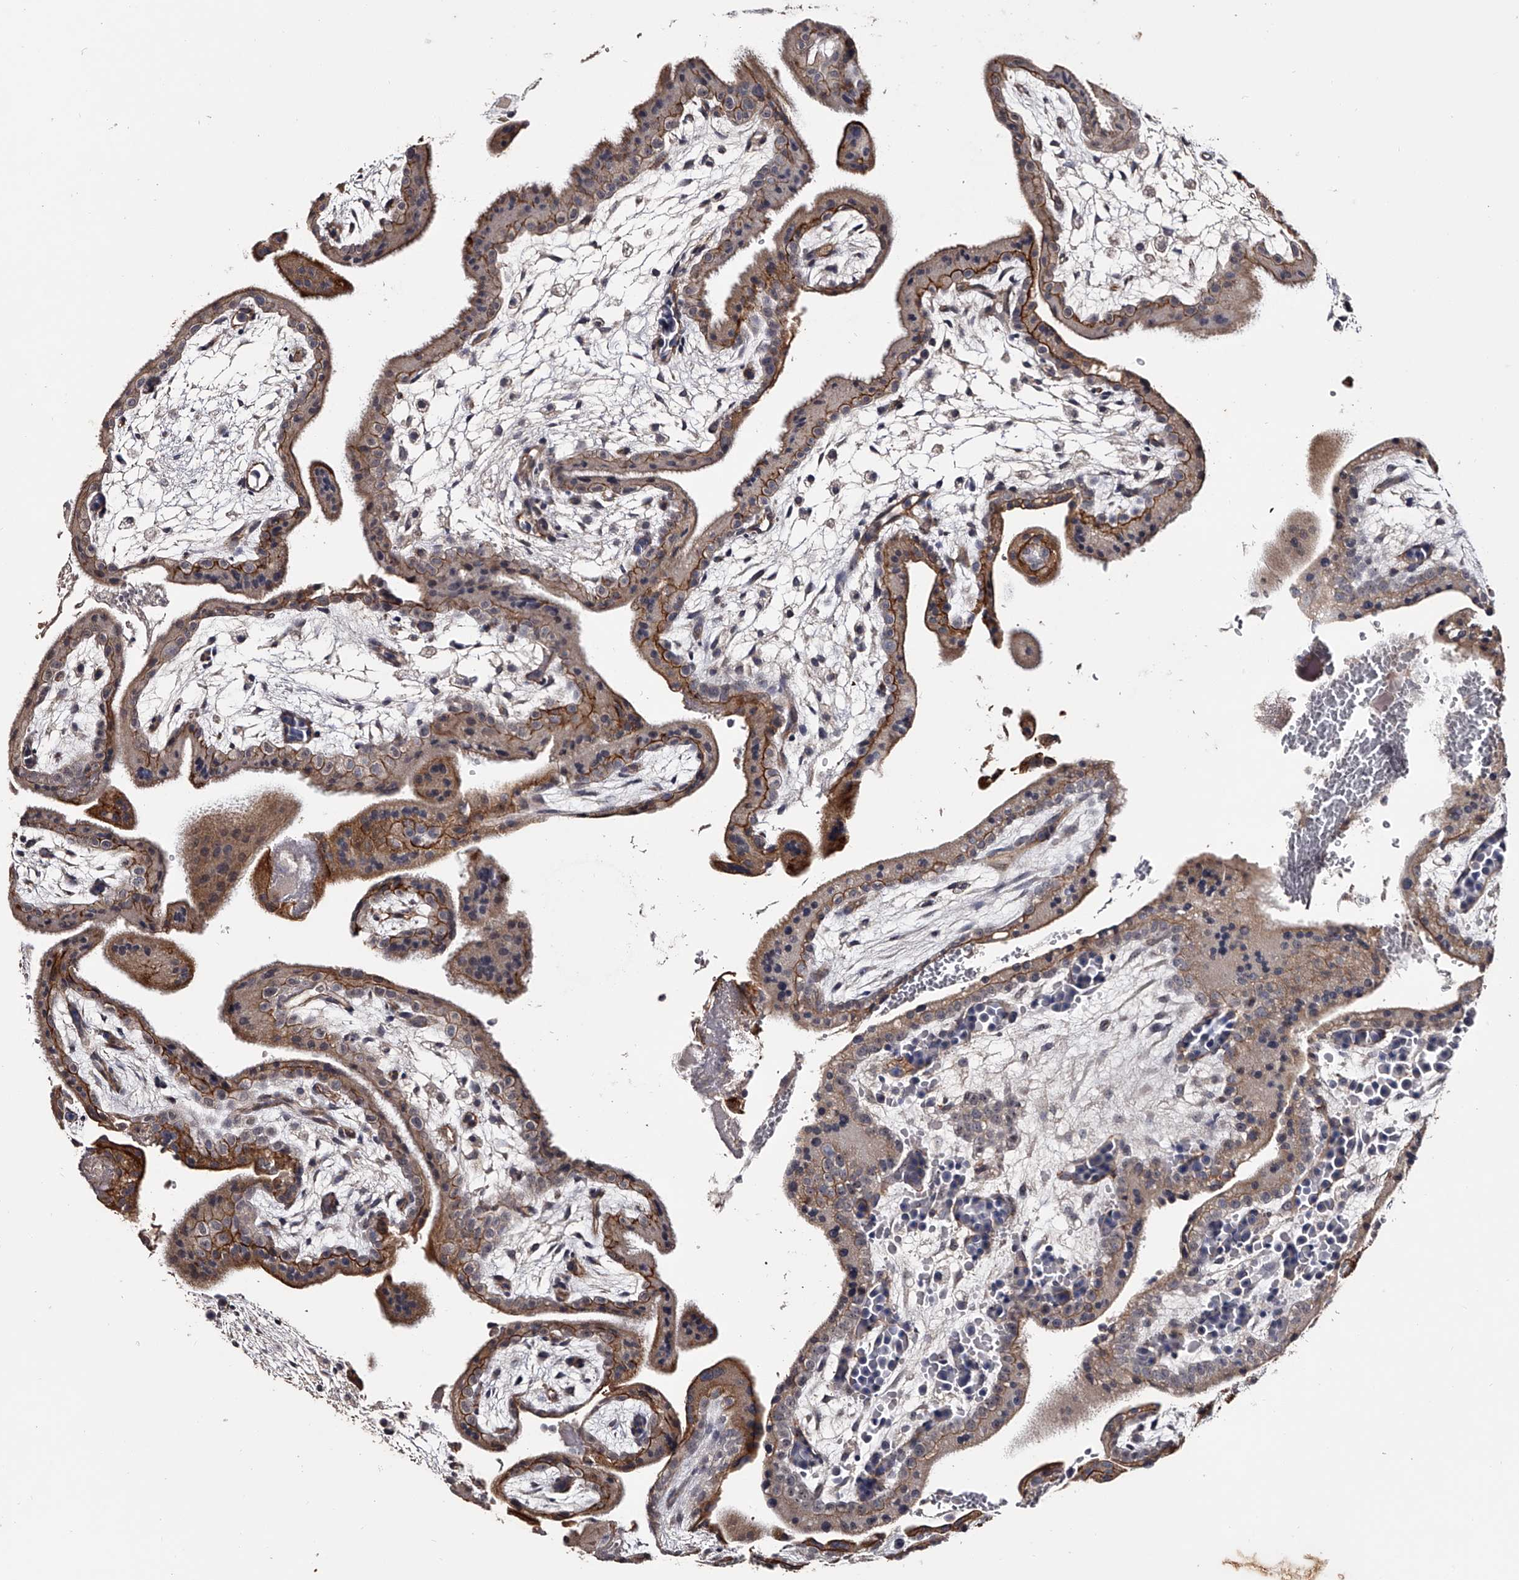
{"staining": {"intensity": "moderate", "quantity": "25%-75%", "location": "cytoplasmic/membranous"}, "tissue": "placenta", "cell_type": "Decidual cells", "image_type": "normal", "snomed": [{"axis": "morphology", "description": "Normal tissue, NOS"}, {"axis": "topography", "description": "Placenta"}], "caption": "Moderate cytoplasmic/membranous expression is present in about 25%-75% of decidual cells in benign placenta. (IHC, brightfield microscopy, high magnification).", "gene": "MDN1", "patient": {"sex": "female", "age": 35}}